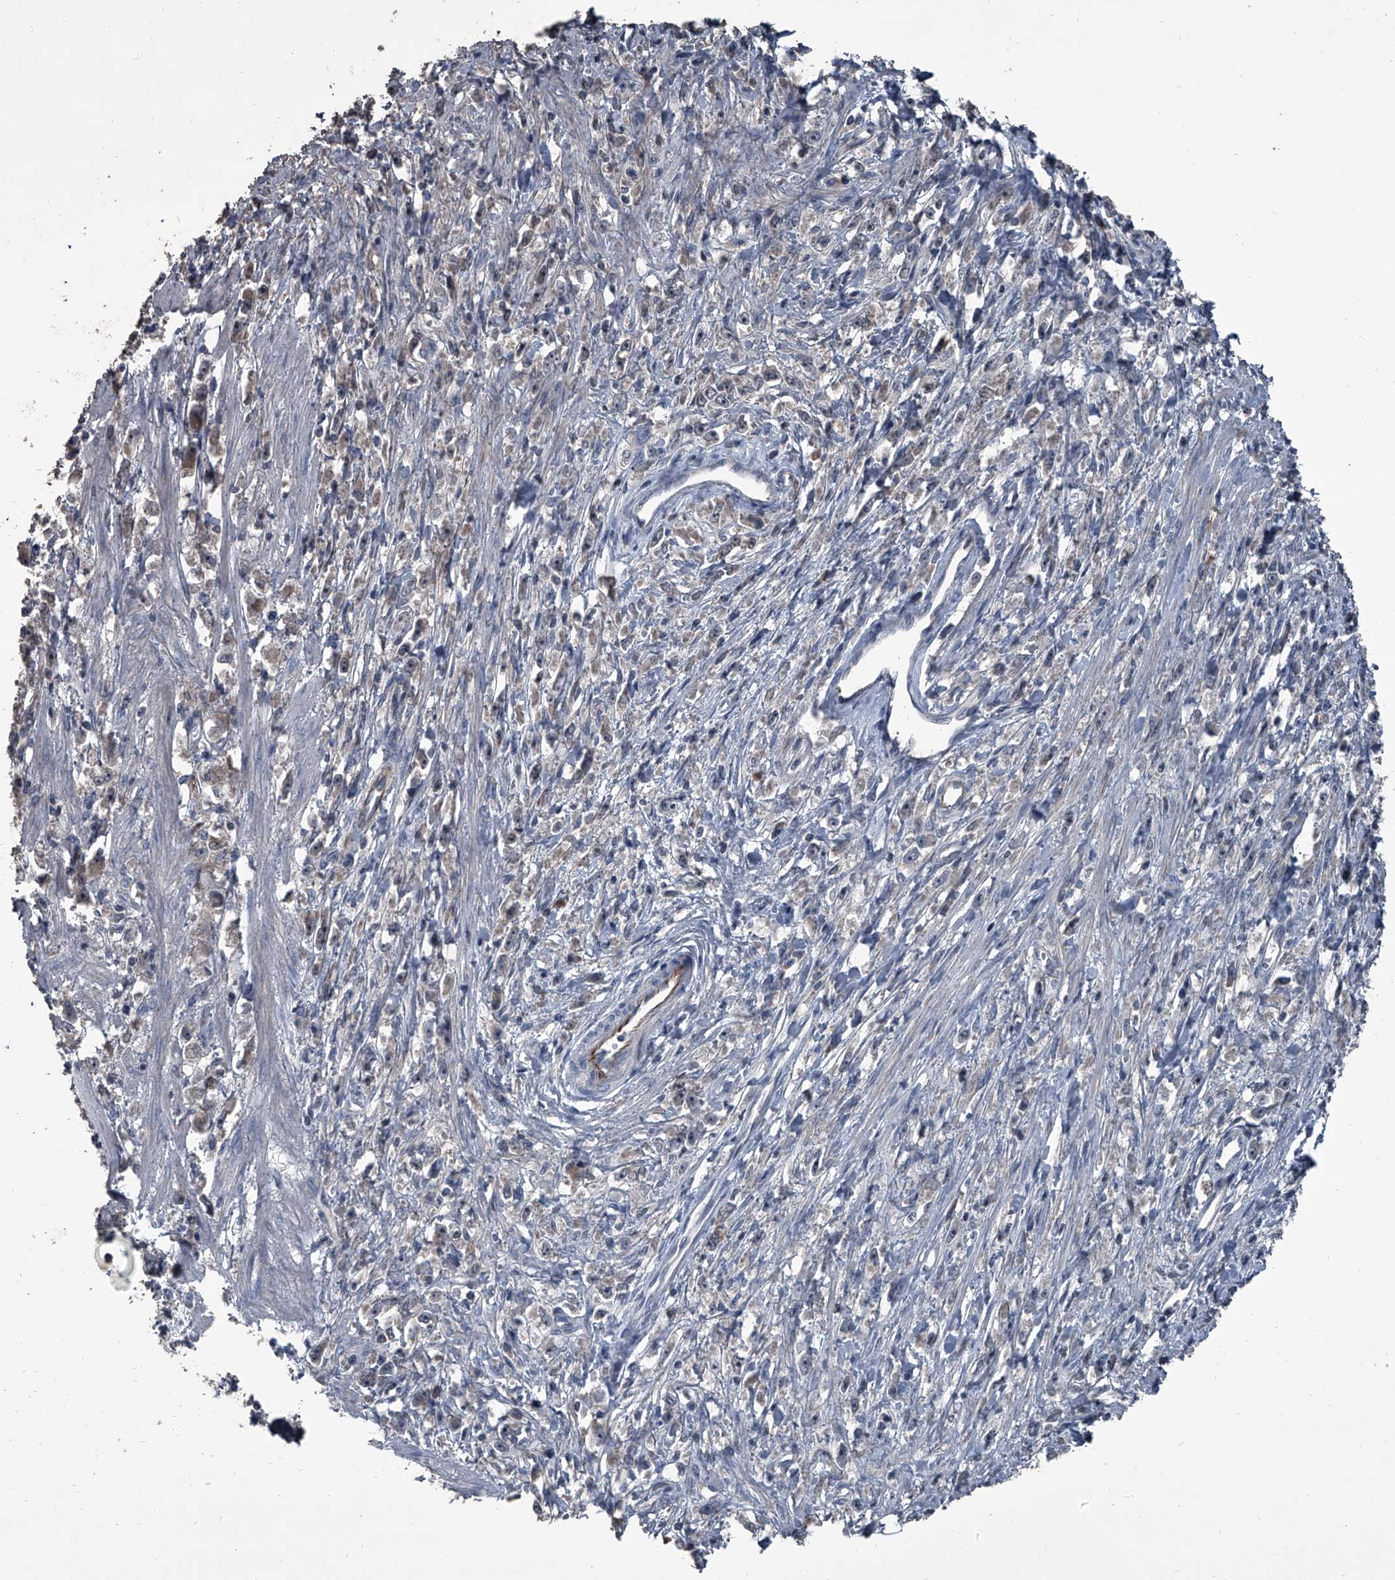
{"staining": {"intensity": "weak", "quantity": "25%-75%", "location": "cytoplasmic/membranous"}, "tissue": "stomach cancer", "cell_type": "Tumor cells", "image_type": "cancer", "snomed": [{"axis": "morphology", "description": "Adenocarcinoma, NOS"}, {"axis": "topography", "description": "Stomach"}], "caption": "Immunohistochemical staining of stomach cancer demonstrates low levels of weak cytoplasmic/membranous positivity in approximately 25%-75% of tumor cells.", "gene": "OARD1", "patient": {"sex": "female", "age": 59}}